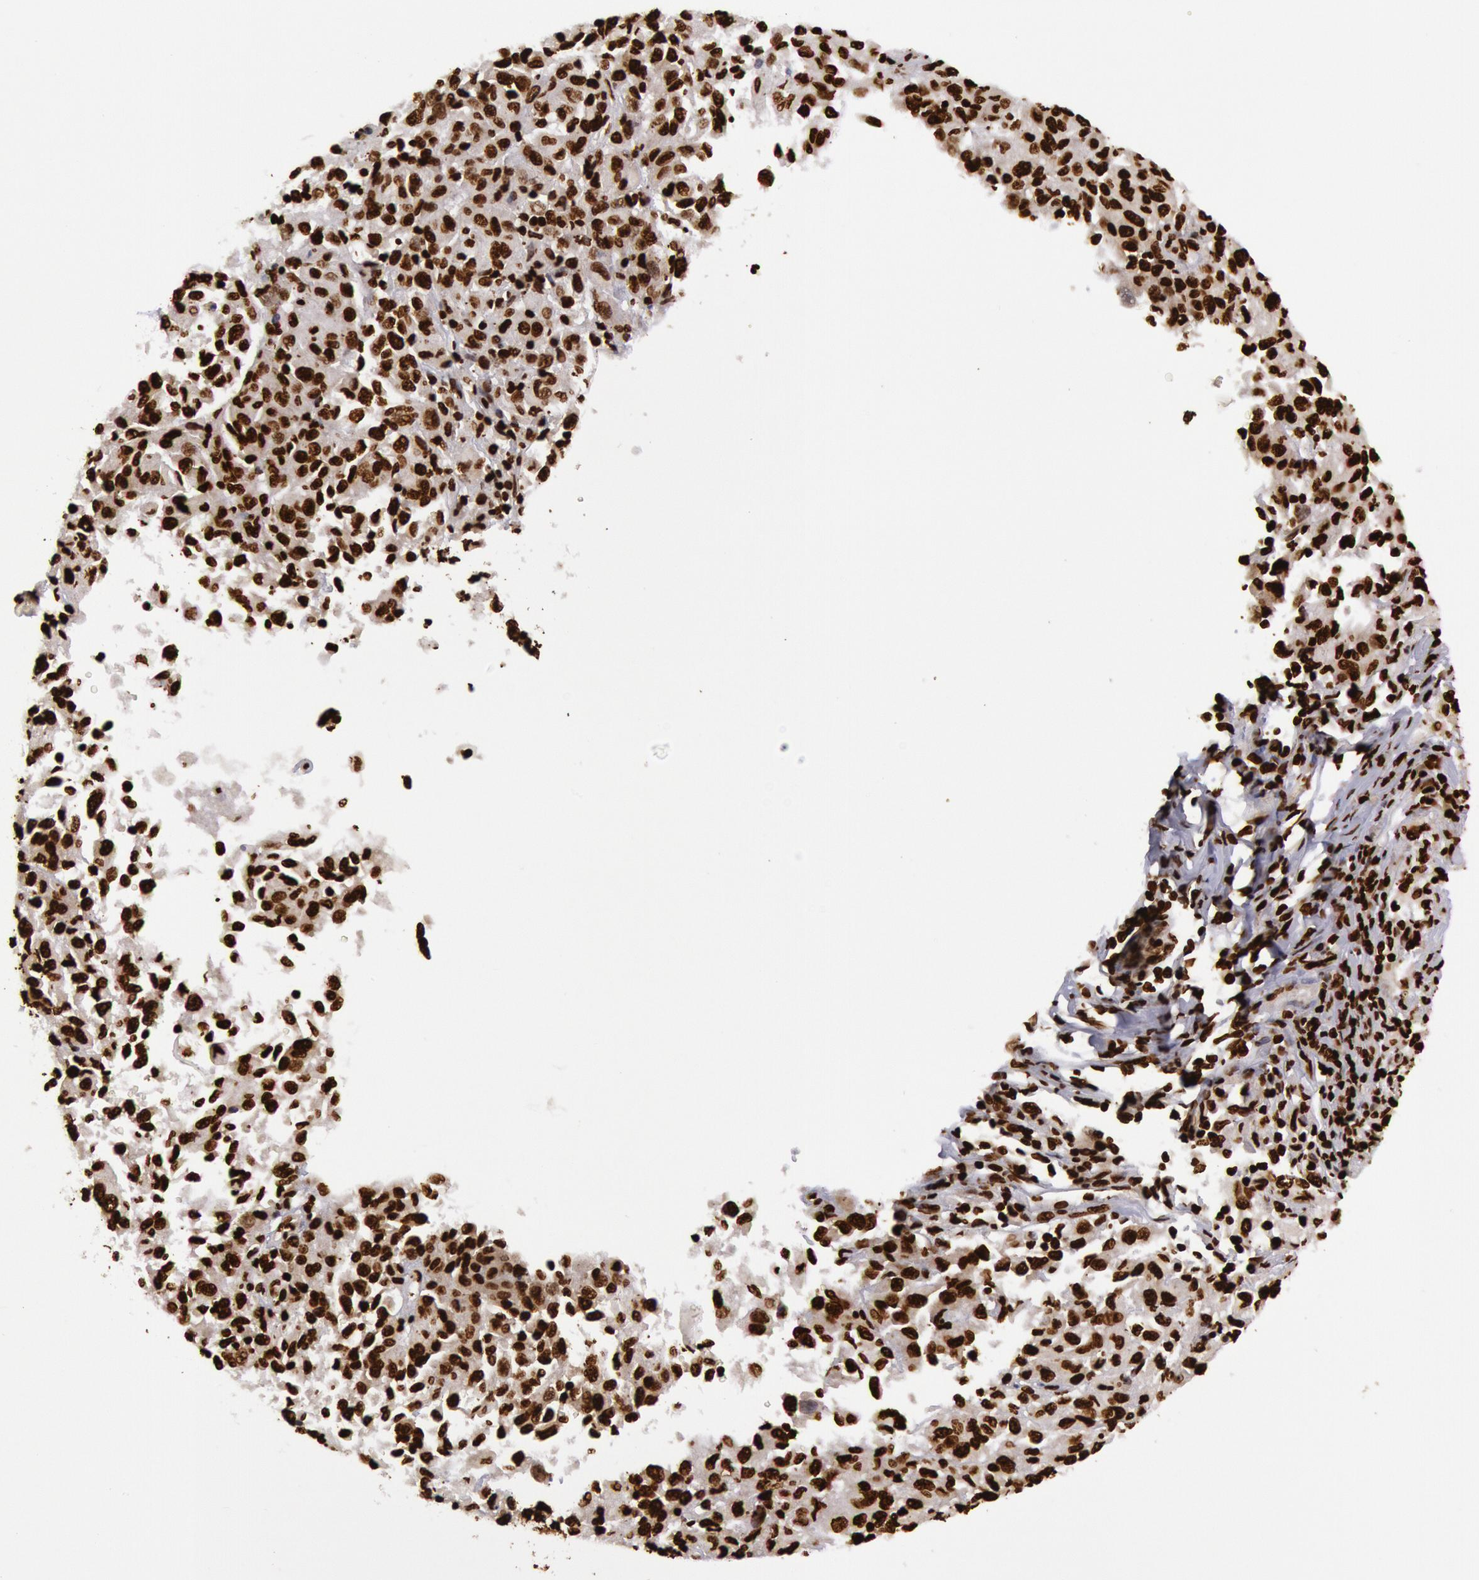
{"staining": {"intensity": "strong", "quantity": ">75%", "location": "nuclear"}, "tissue": "melanoma", "cell_type": "Tumor cells", "image_type": "cancer", "snomed": [{"axis": "morphology", "description": "Malignant melanoma, NOS"}, {"axis": "topography", "description": "Skin"}], "caption": "Brown immunohistochemical staining in human melanoma demonstrates strong nuclear positivity in approximately >75% of tumor cells.", "gene": "H3-4", "patient": {"sex": "female", "age": 77}}